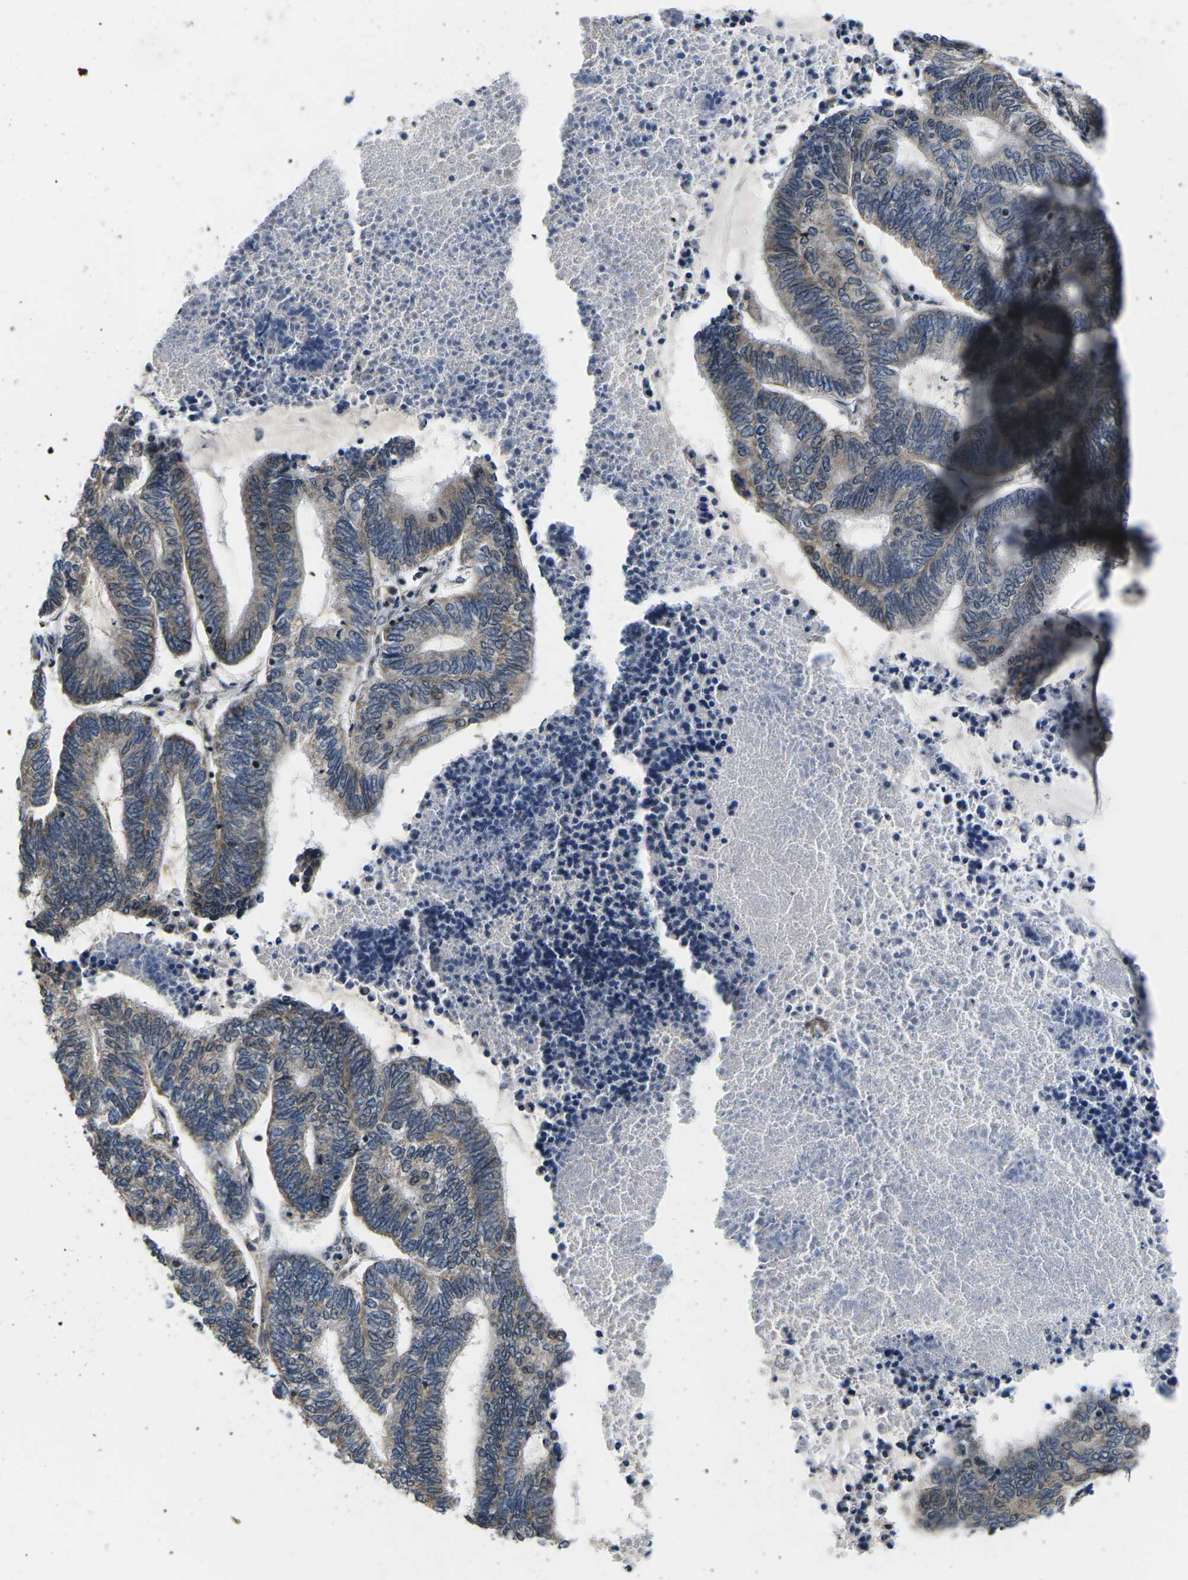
{"staining": {"intensity": "weak", "quantity": "25%-75%", "location": "cytoplasmic/membranous,nuclear"}, "tissue": "endometrial cancer", "cell_type": "Tumor cells", "image_type": "cancer", "snomed": [{"axis": "morphology", "description": "Adenocarcinoma, NOS"}, {"axis": "topography", "description": "Uterus"}, {"axis": "topography", "description": "Endometrium"}], "caption": "Protein expression by immunohistochemistry (IHC) reveals weak cytoplasmic/membranous and nuclear expression in about 25%-75% of tumor cells in endometrial cancer (adenocarcinoma).", "gene": "CCNE1", "patient": {"sex": "female", "age": 70}}